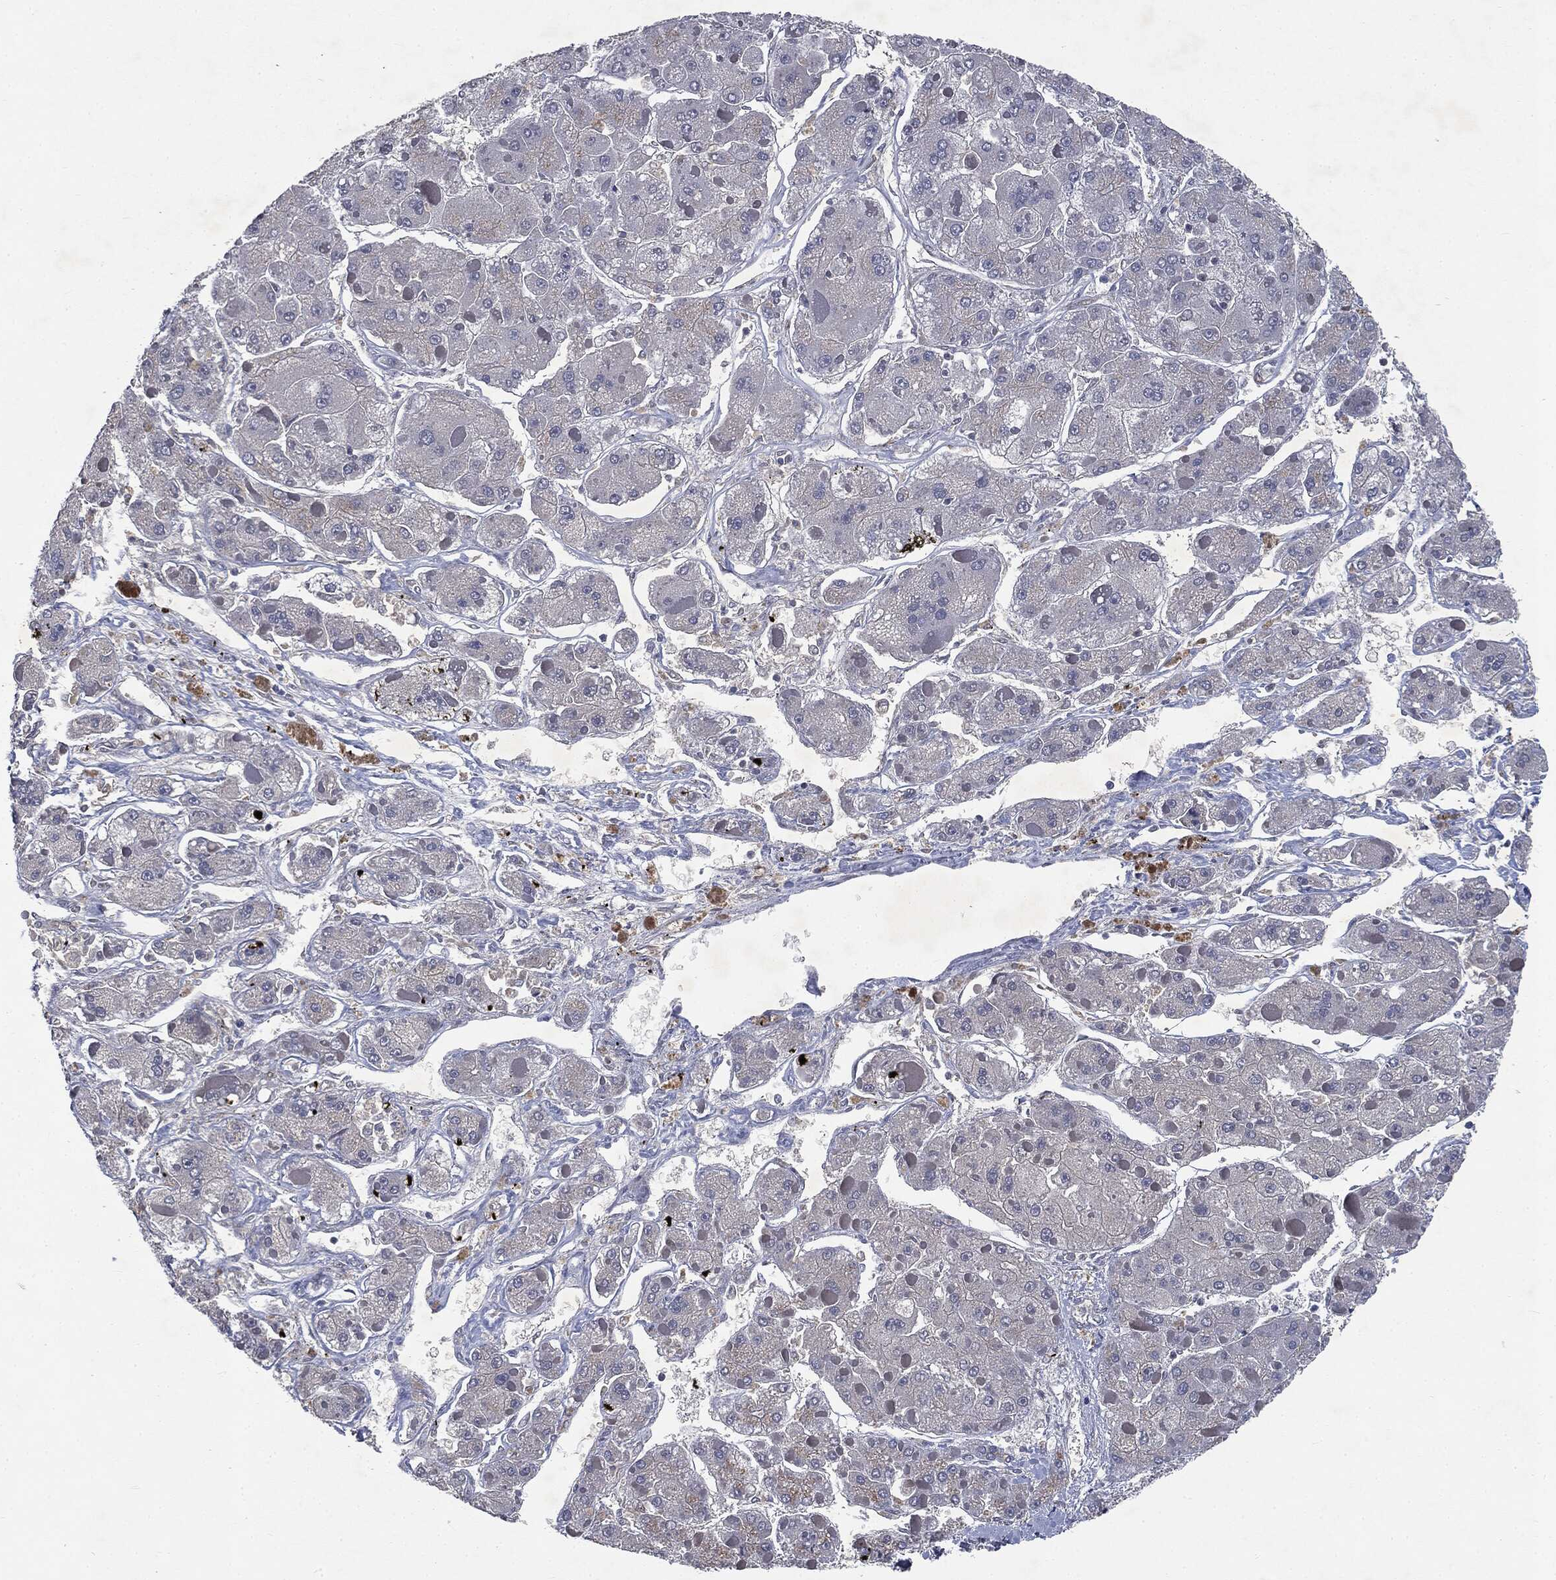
{"staining": {"intensity": "negative", "quantity": "none", "location": "none"}, "tissue": "liver cancer", "cell_type": "Tumor cells", "image_type": "cancer", "snomed": [{"axis": "morphology", "description": "Carcinoma, Hepatocellular, NOS"}, {"axis": "topography", "description": "Liver"}], "caption": "Immunohistochemical staining of liver cancer (hepatocellular carcinoma) reveals no significant positivity in tumor cells. (DAB (3,3'-diaminobenzidine) immunohistochemistry (IHC) visualized using brightfield microscopy, high magnification).", "gene": "CASD1", "patient": {"sex": "female", "age": 73}}